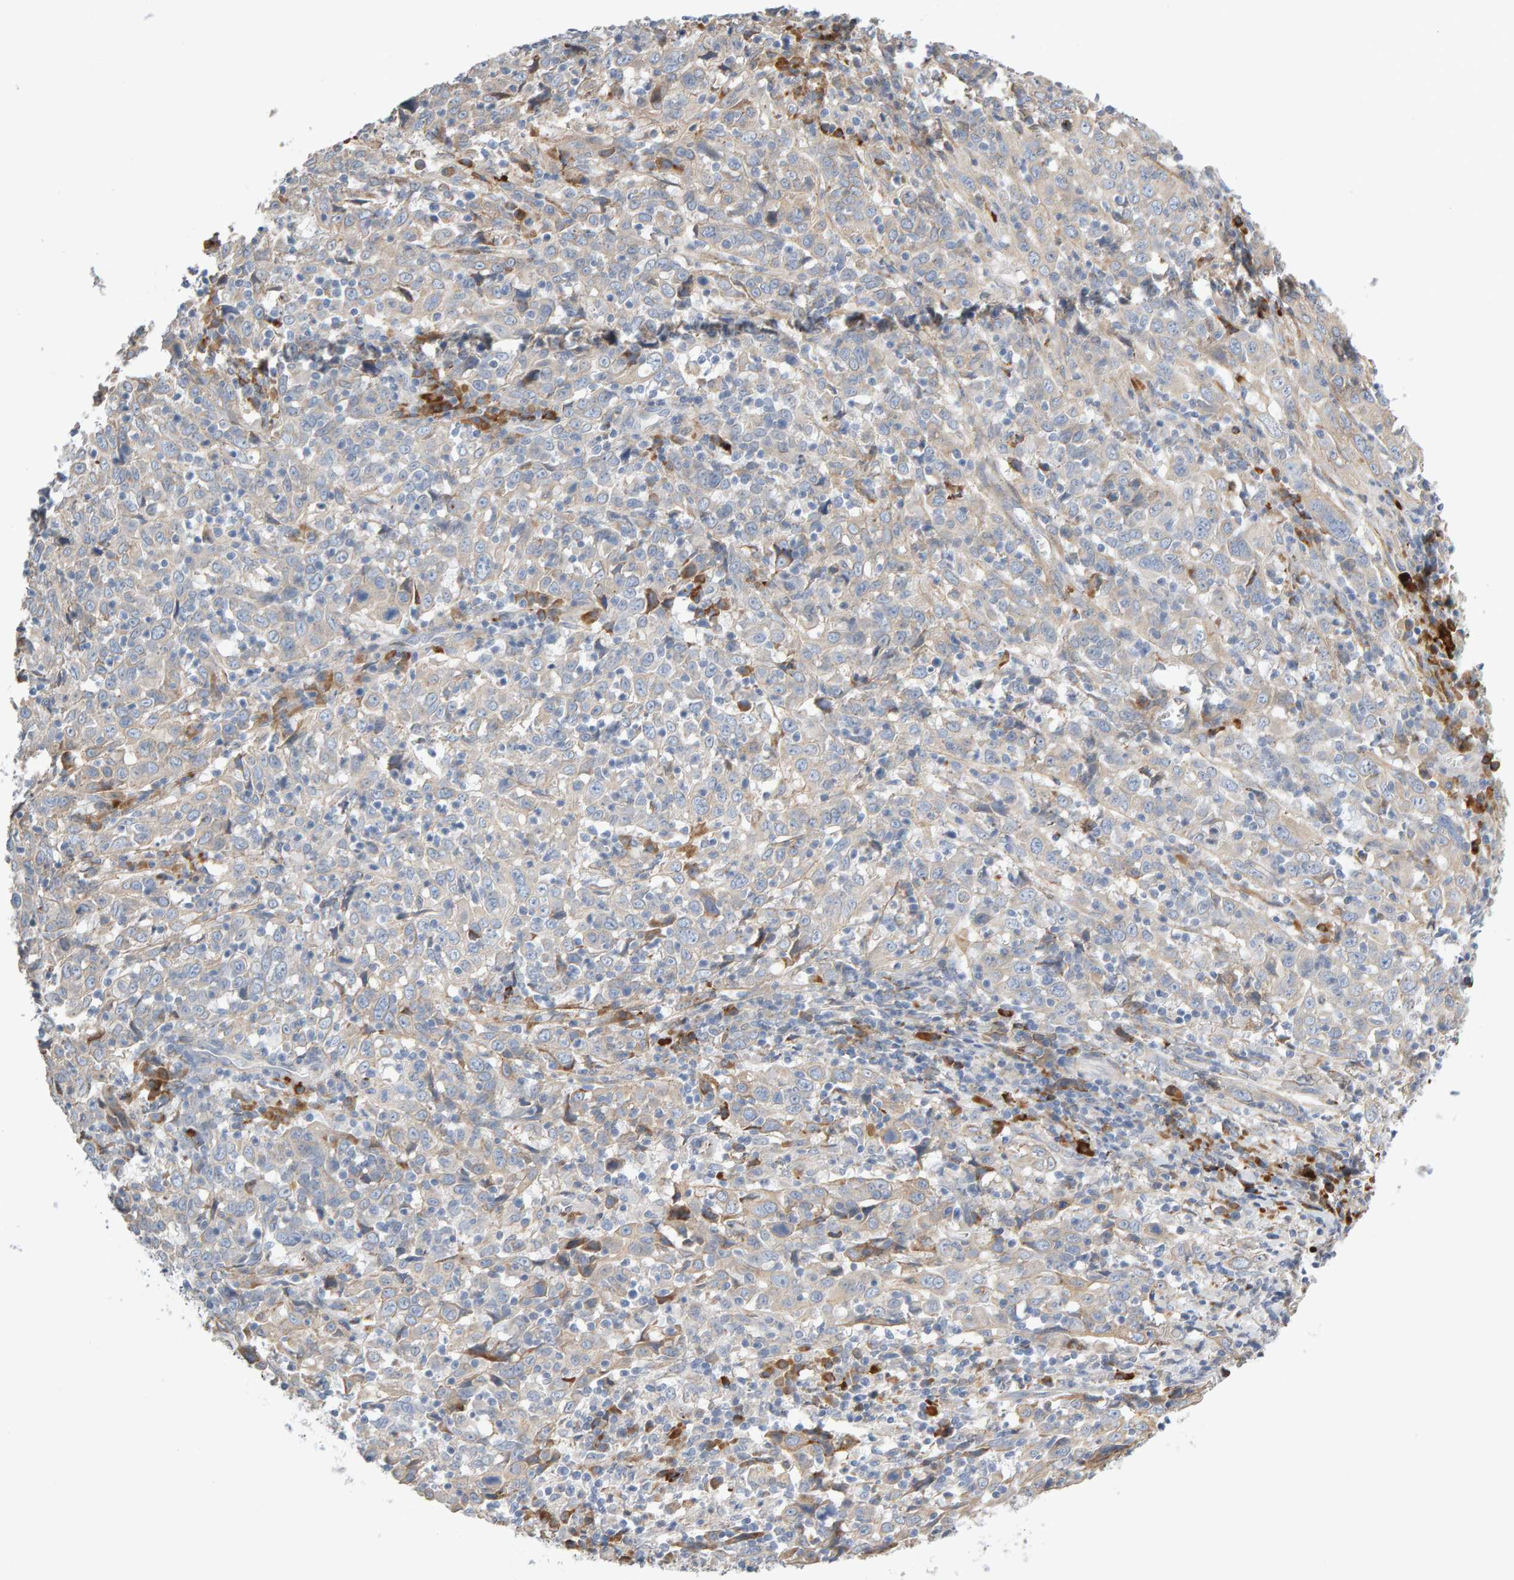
{"staining": {"intensity": "weak", "quantity": "<25%", "location": "cytoplasmic/membranous"}, "tissue": "cervical cancer", "cell_type": "Tumor cells", "image_type": "cancer", "snomed": [{"axis": "morphology", "description": "Squamous cell carcinoma, NOS"}, {"axis": "topography", "description": "Cervix"}], "caption": "Cervical squamous cell carcinoma stained for a protein using immunohistochemistry (IHC) shows no staining tumor cells.", "gene": "ENGASE", "patient": {"sex": "female", "age": 46}}